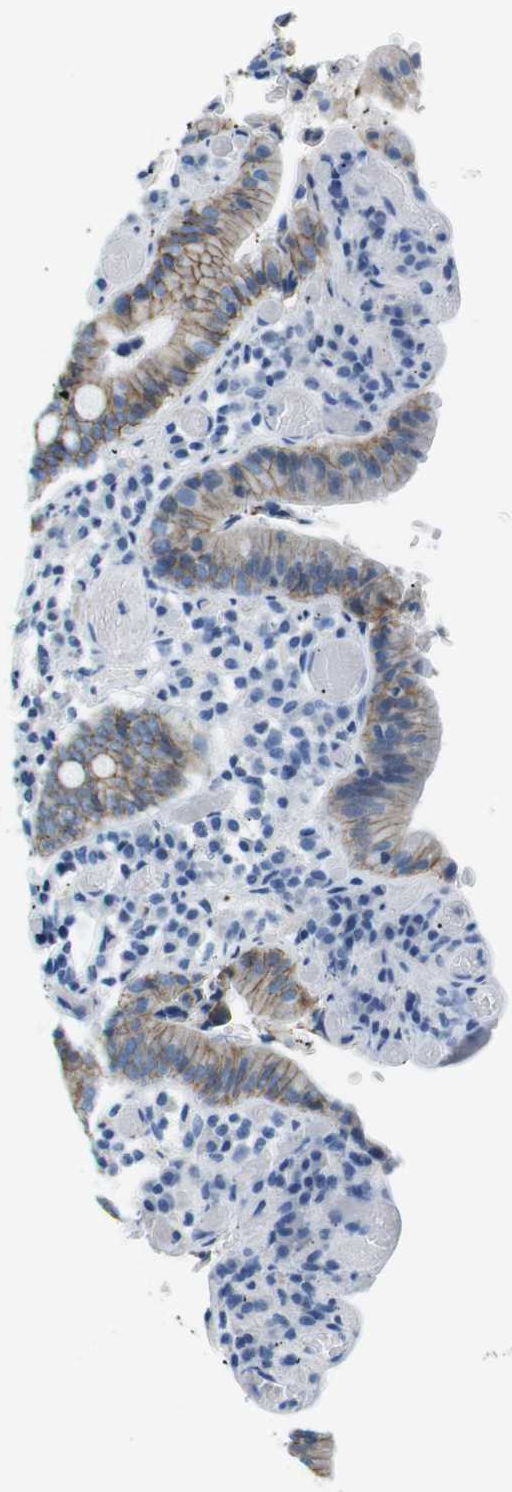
{"staining": {"intensity": "moderate", "quantity": ">75%", "location": "cytoplasmic/membranous"}, "tissue": "small intestine", "cell_type": "Glandular cells", "image_type": "normal", "snomed": [{"axis": "morphology", "description": "Normal tissue, NOS"}, {"axis": "topography", "description": "Small intestine"}], "caption": "Immunohistochemical staining of unremarkable human small intestine exhibits moderate cytoplasmic/membranous protein staining in approximately >75% of glandular cells.", "gene": "SLC6A6", "patient": {"sex": "male", "age": 71}}